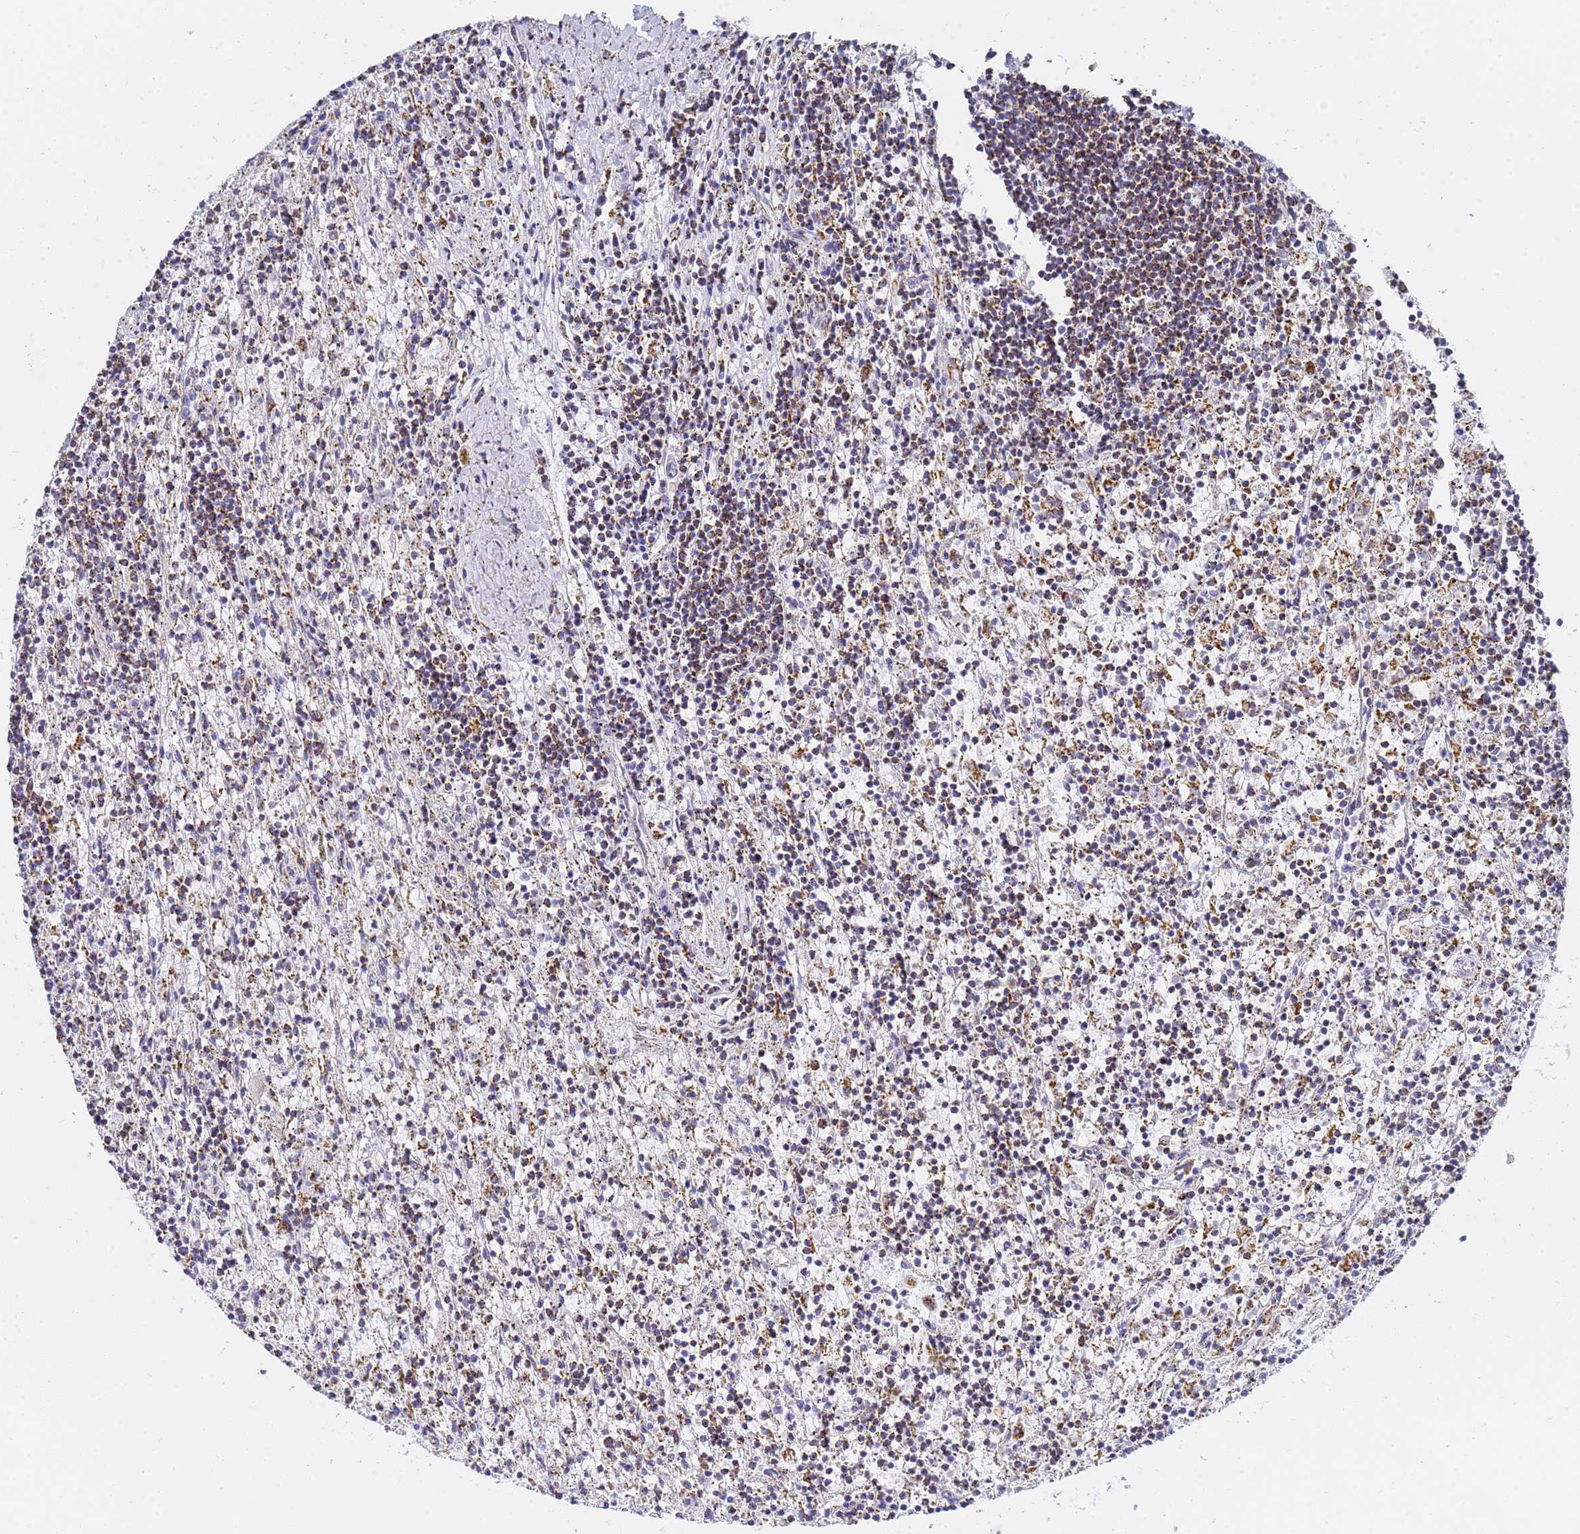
{"staining": {"intensity": "moderate", "quantity": "<25%", "location": "cytoplasmic/membranous"}, "tissue": "lymphoma", "cell_type": "Tumor cells", "image_type": "cancer", "snomed": [{"axis": "morphology", "description": "Malignant lymphoma, non-Hodgkin's type, Low grade"}, {"axis": "topography", "description": "Spleen"}], "caption": "IHC image of neoplastic tissue: malignant lymphoma, non-Hodgkin's type (low-grade) stained using immunohistochemistry (IHC) displays low levels of moderate protein expression localized specifically in the cytoplasmic/membranous of tumor cells, appearing as a cytoplasmic/membranous brown color.", "gene": "CNIH4", "patient": {"sex": "male", "age": 76}}